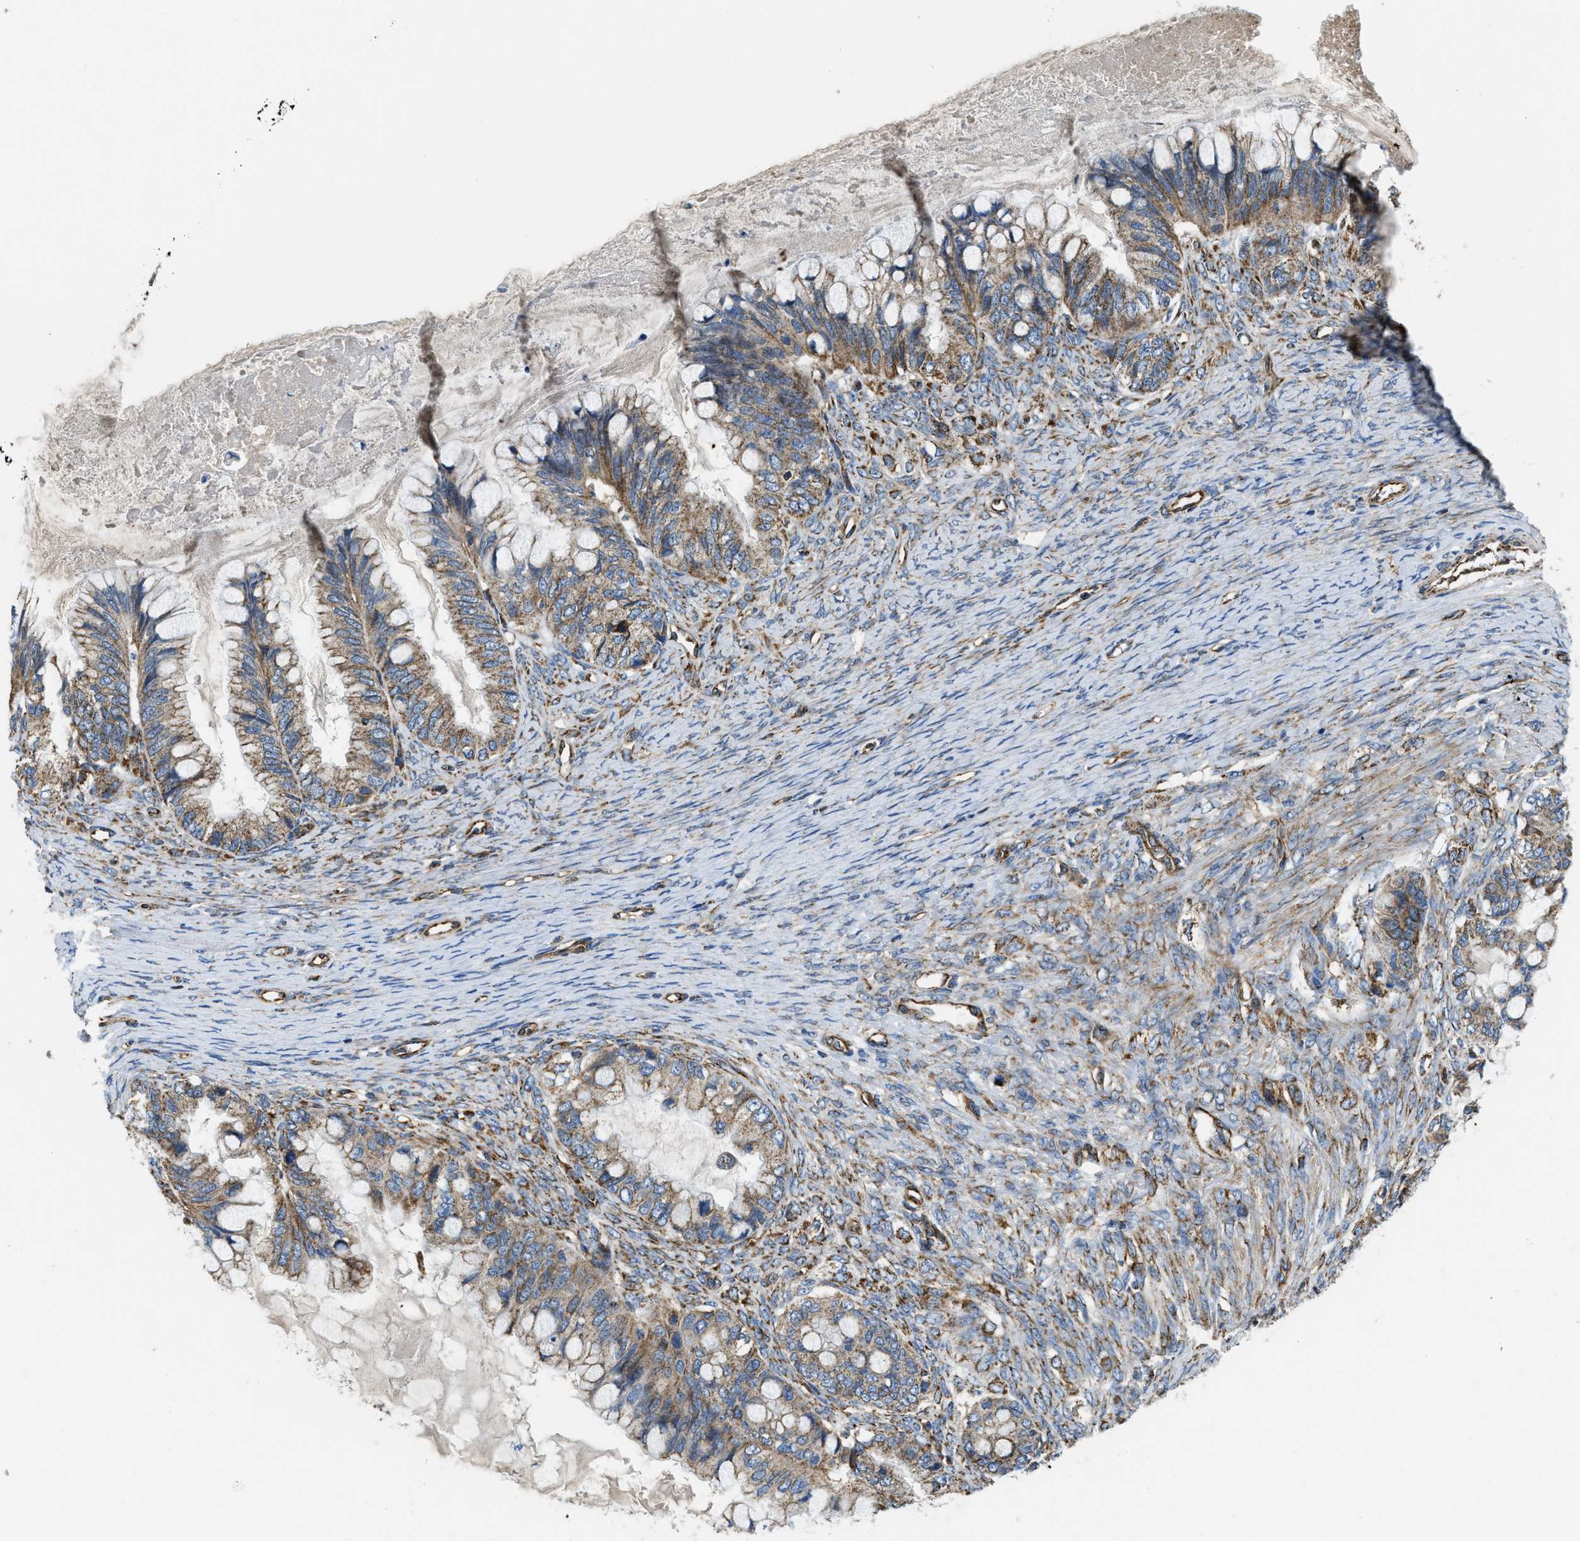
{"staining": {"intensity": "moderate", "quantity": ">75%", "location": "cytoplasmic/membranous"}, "tissue": "ovarian cancer", "cell_type": "Tumor cells", "image_type": "cancer", "snomed": [{"axis": "morphology", "description": "Cystadenocarcinoma, mucinous, NOS"}, {"axis": "topography", "description": "Ovary"}], "caption": "Protein expression analysis of ovarian cancer displays moderate cytoplasmic/membranous staining in about >75% of tumor cells.", "gene": "STK33", "patient": {"sex": "female", "age": 80}}